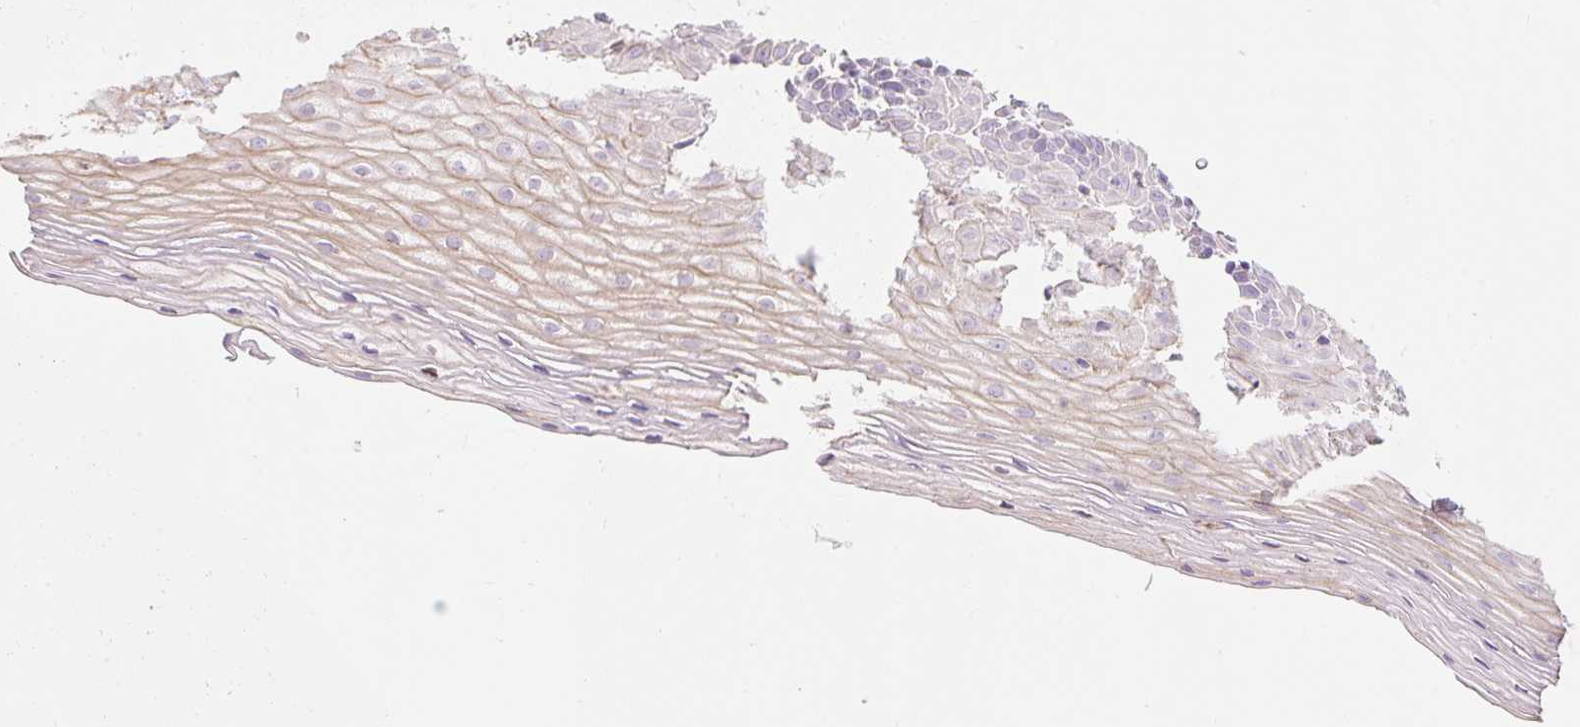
{"staining": {"intensity": "negative", "quantity": "none", "location": "none"}, "tissue": "cervix", "cell_type": "Glandular cells", "image_type": "normal", "snomed": [{"axis": "morphology", "description": "Normal tissue, NOS"}, {"axis": "topography", "description": "Cervix"}], "caption": "A photomicrograph of cervix stained for a protein shows no brown staining in glandular cells. (Stains: DAB (3,3'-diaminobenzidine) IHC with hematoxylin counter stain, Microscopy: brightfield microscopy at high magnification).", "gene": "DHX35", "patient": {"sex": "female", "age": 36}}